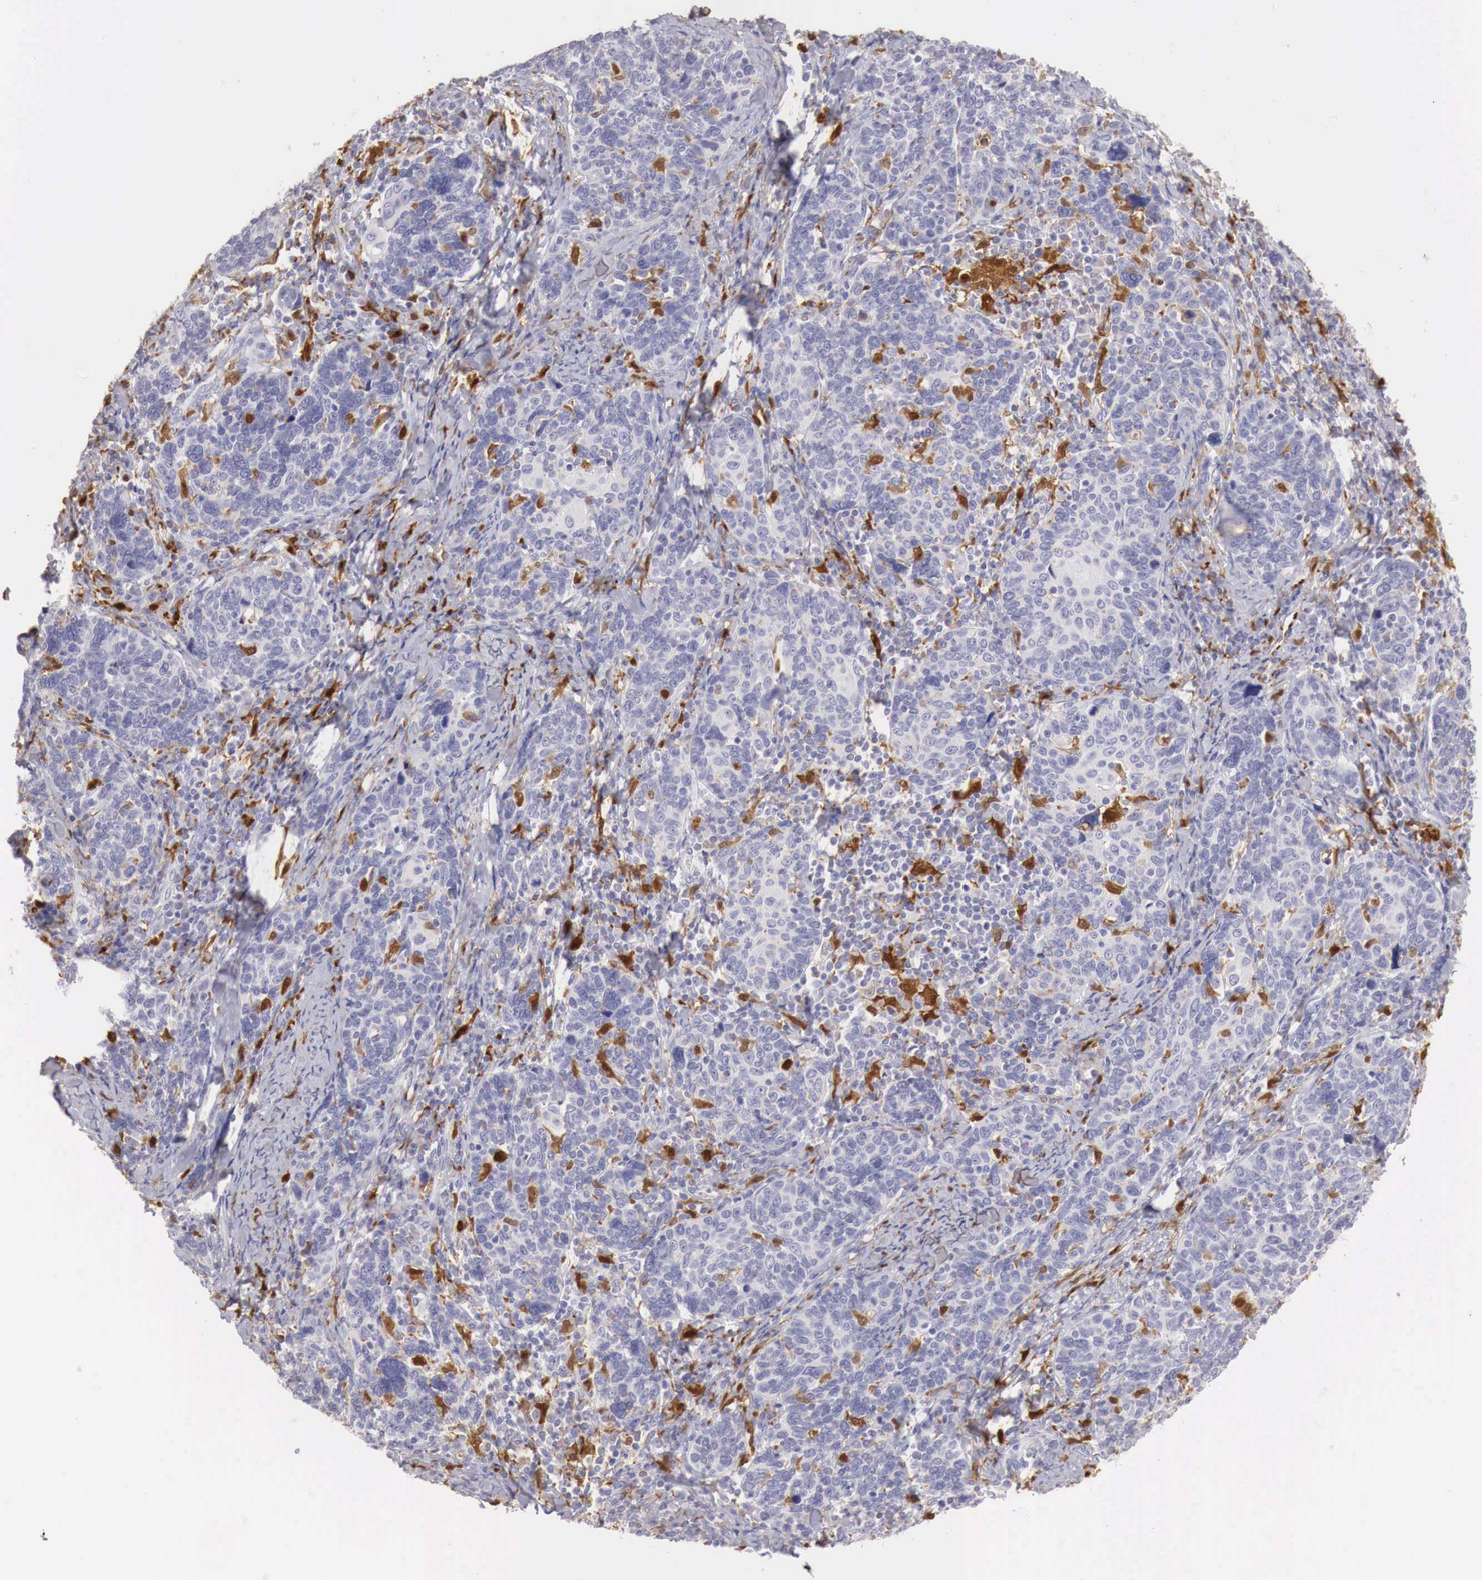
{"staining": {"intensity": "weak", "quantity": "<25%", "location": "cytoplasmic/membranous"}, "tissue": "cervical cancer", "cell_type": "Tumor cells", "image_type": "cancer", "snomed": [{"axis": "morphology", "description": "Squamous cell carcinoma, NOS"}, {"axis": "topography", "description": "Cervix"}], "caption": "Cervical cancer (squamous cell carcinoma) was stained to show a protein in brown. There is no significant staining in tumor cells.", "gene": "RENBP", "patient": {"sex": "female", "age": 41}}